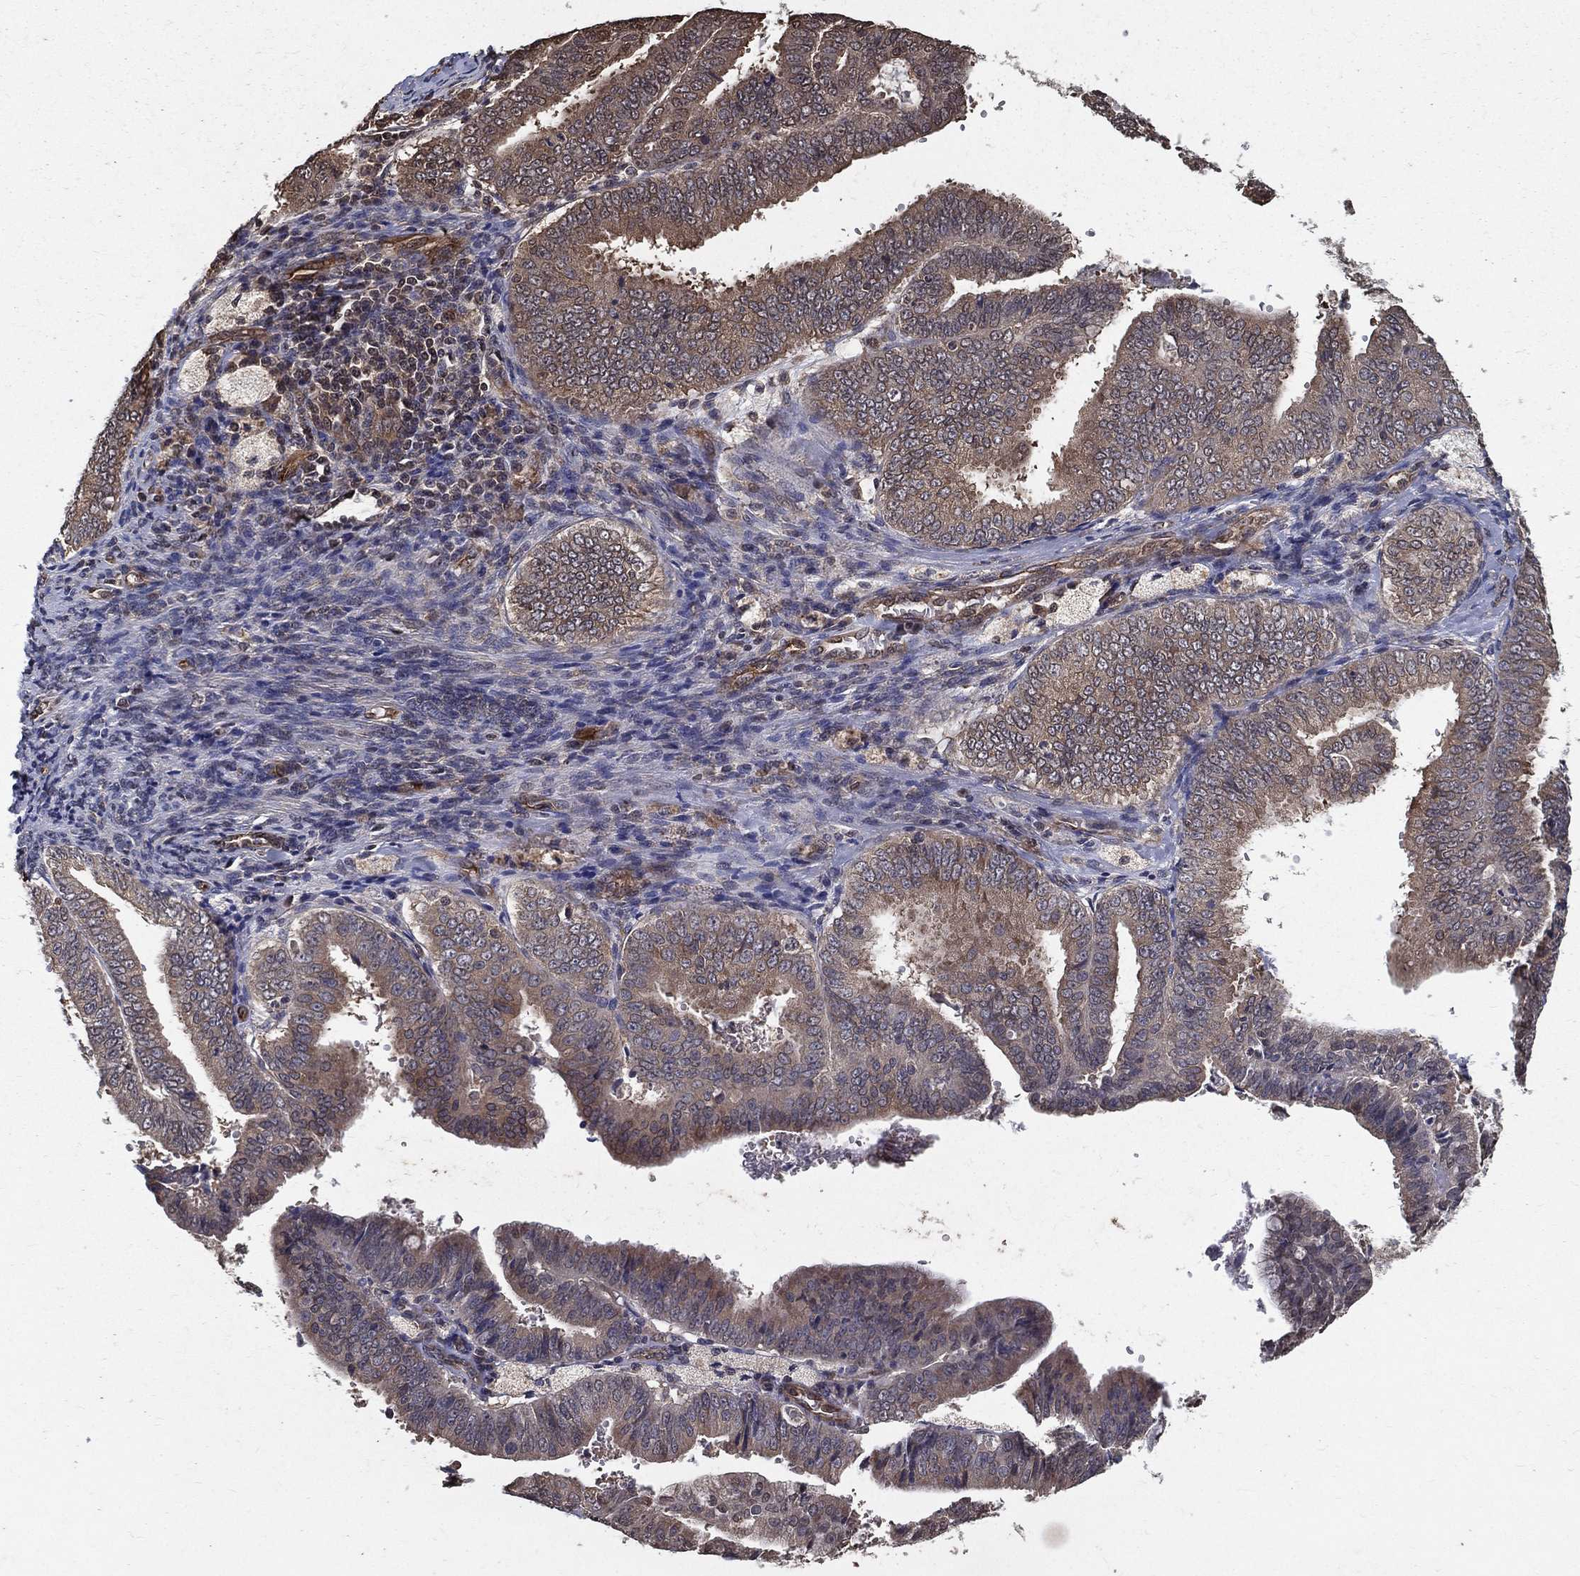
{"staining": {"intensity": "weak", "quantity": ">75%", "location": "cytoplasmic/membranous"}, "tissue": "endometrial cancer", "cell_type": "Tumor cells", "image_type": "cancer", "snomed": [{"axis": "morphology", "description": "Adenocarcinoma, NOS"}, {"axis": "topography", "description": "Endometrium"}], "caption": "This histopathology image shows endometrial cancer stained with IHC to label a protein in brown. The cytoplasmic/membranous of tumor cells show weak positivity for the protein. Nuclei are counter-stained blue.", "gene": "CERS2", "patient": {"sex": "female", "age": 63}}